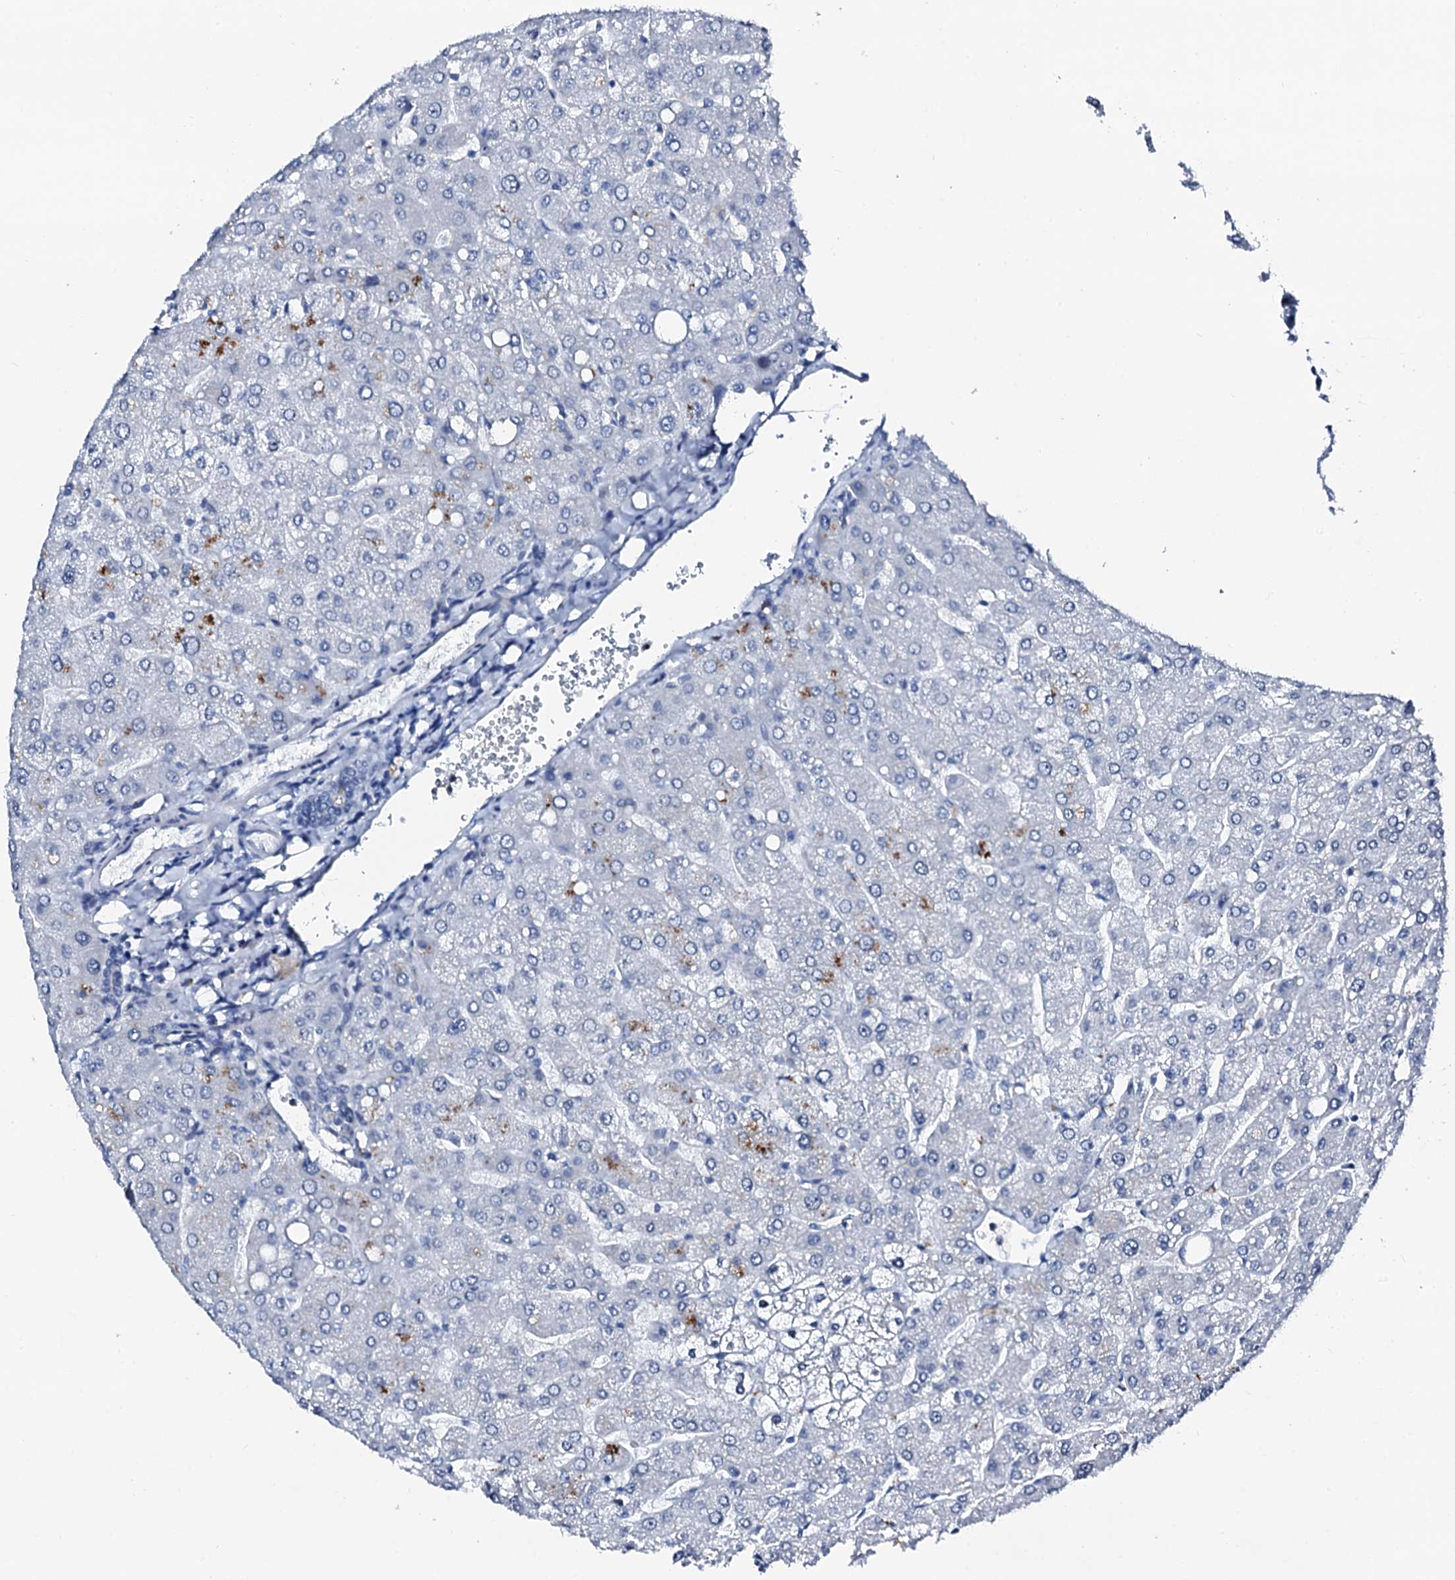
{"staining": {"intensity": "negative", "quantity": "none", "location": "none"}, "tissue": "liver", "cell_type": "Cholangiocytes", "image_type": "normal", "snomed": [{"axis": "morphology", "description": "Normal tissue, NOS"}, {"axis": "topography", "description": "Liver"}], "caption": "Immunohistochemistry histopathology image of unremarkable human liver stained for a protein (brown), which shows no expression in cholangiocytes.", "gene": "TRAFD1", "patient": {"sex": "male", "age": 55}}